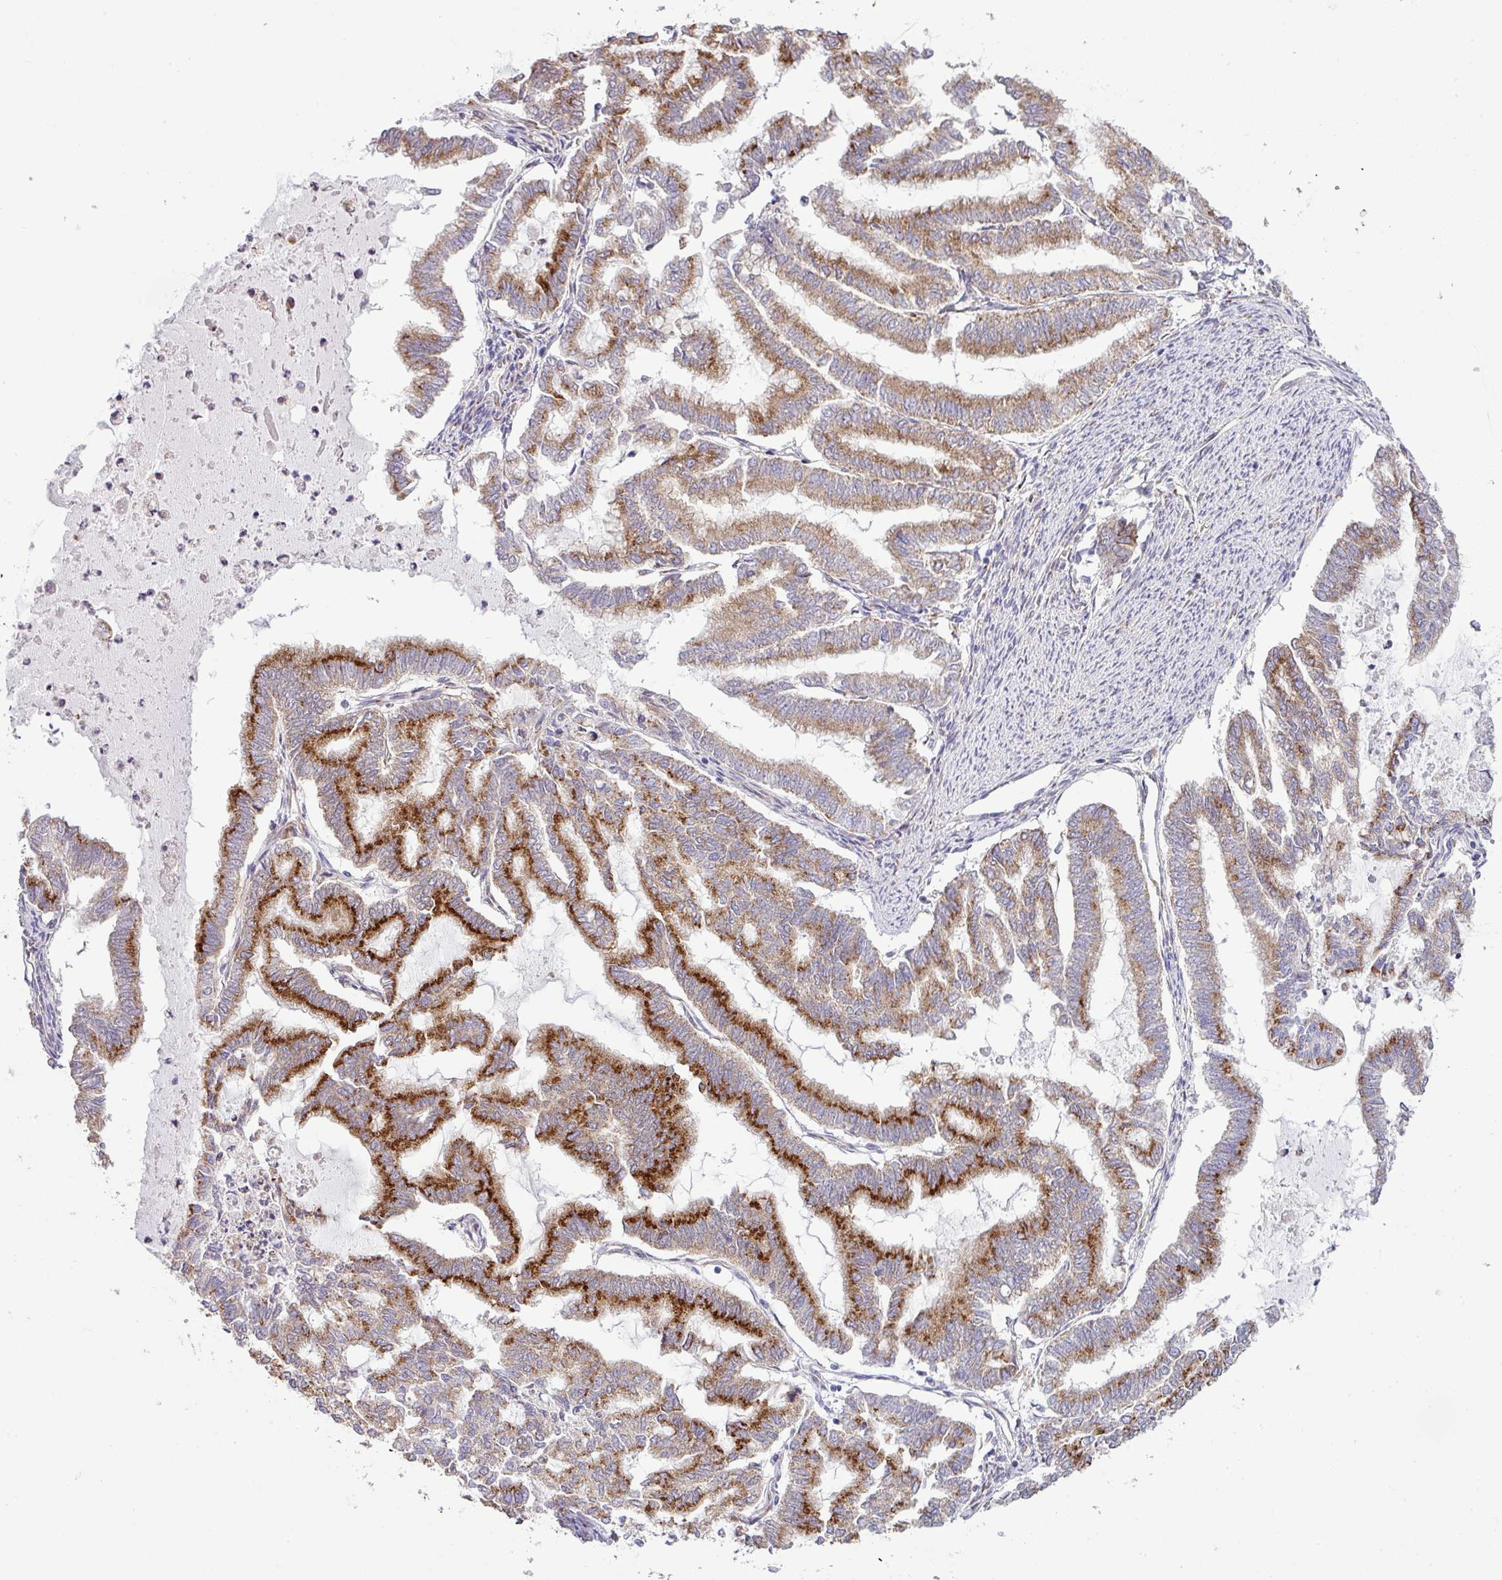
{"staining": {"intensity": "strong", "quantity": ">75%", "location": "cytoplasmic/membranous"}, "tissue": "endometrial cancer", "cell_type": "Tumor cells", "image_type": "cancer", "snomed": [{"axis": "morphology", "description": "Adenocarcinoma, NOS"}, {"axis": "topography", "description": "Endometrium"}], "caption": "Adenocarcinoma (endometrial) stained with a brown dye reveals strong cytoplasmic/membranous positive expression in approximately >75% of tumor cells.", "gene": "TIMMDC1", "patient": {"sex": "female", "age": 79}}